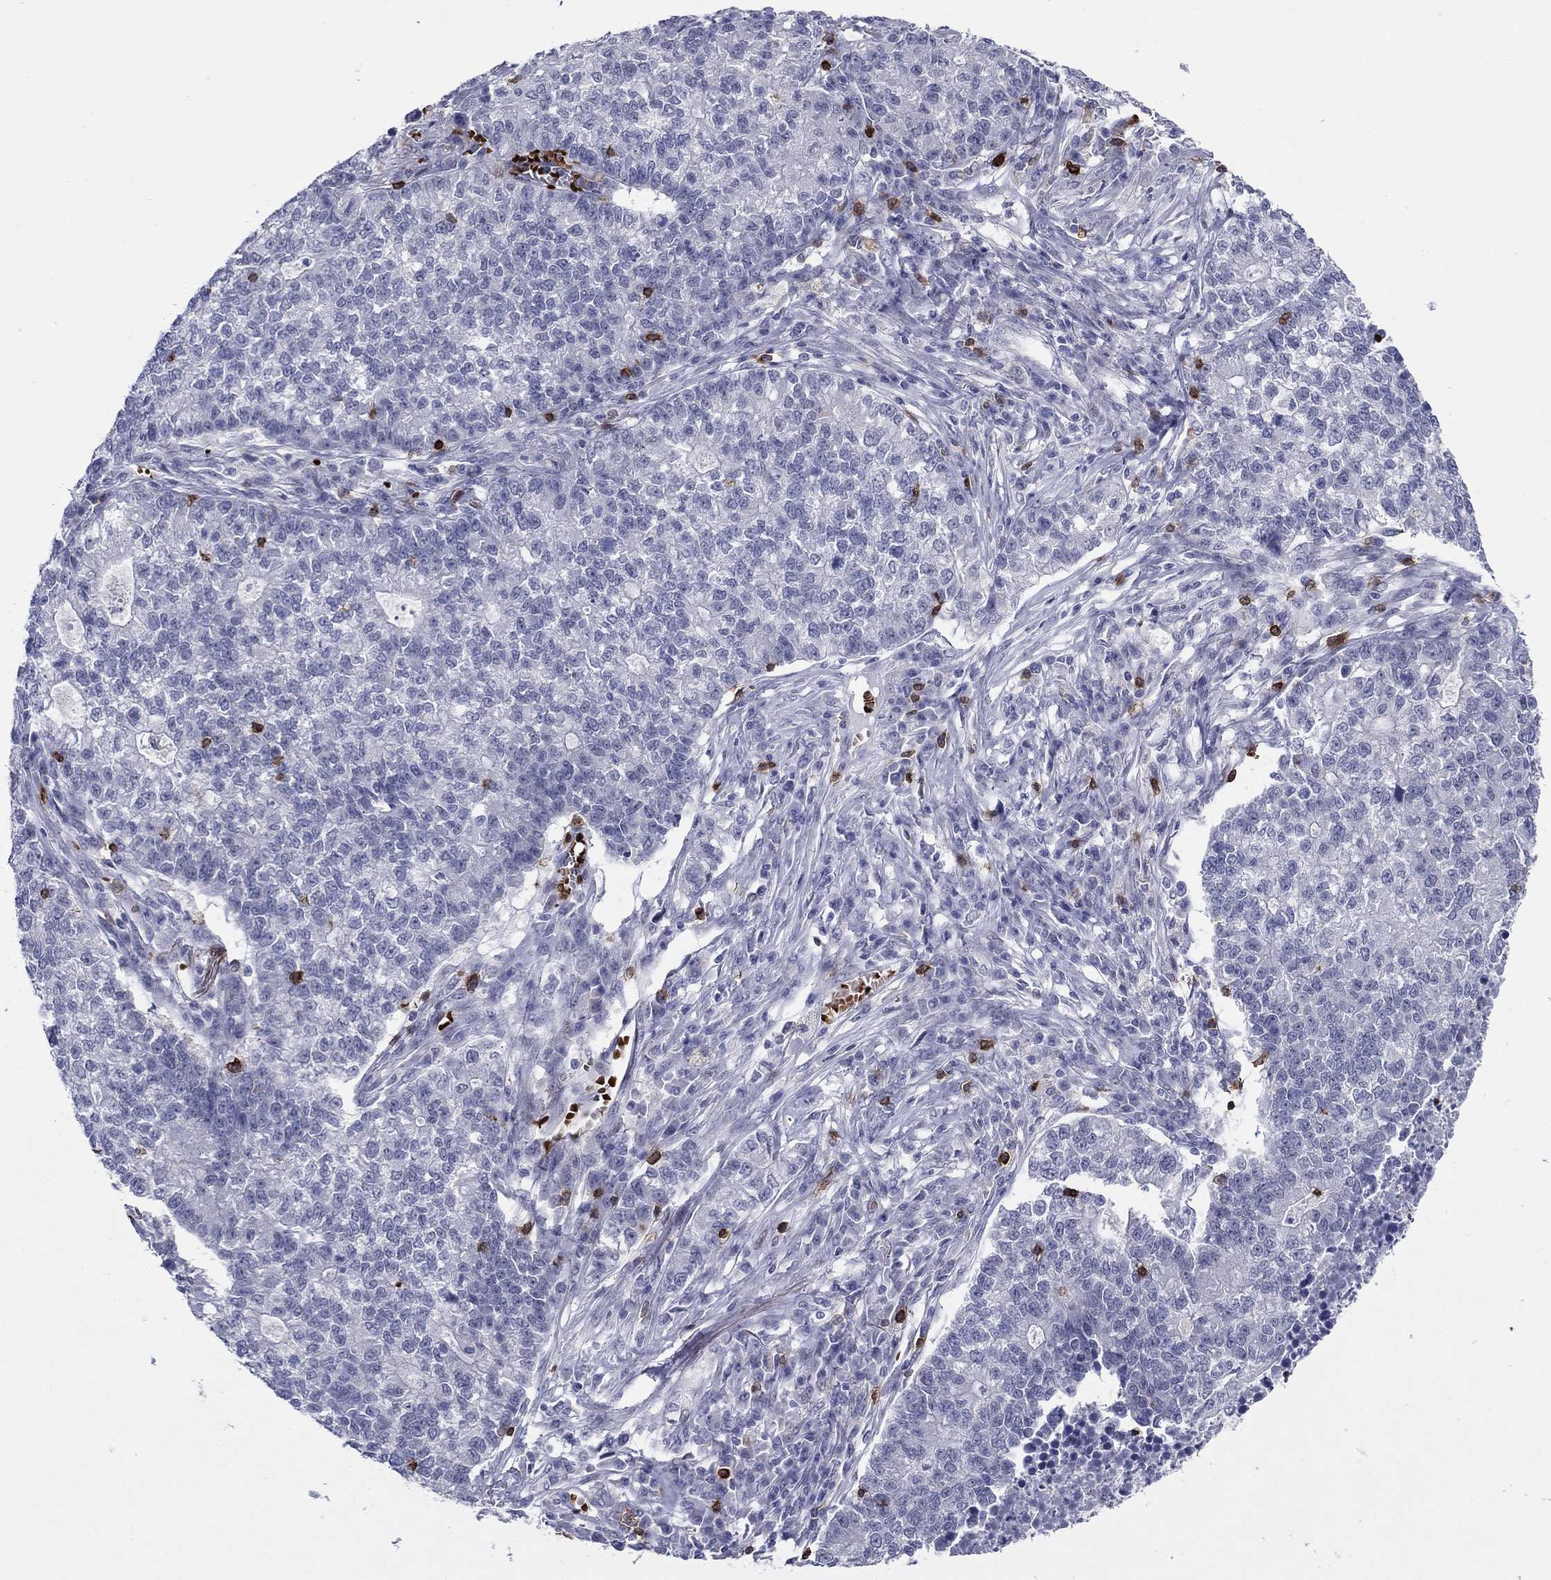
{"staining": {"intensity": "negative", "quantity": "none", "location": "none"}, "tissue": "lung cancer", "cell_type": "Tumor cells", "image_type": "cancer", "snomed": [{"axis": "morphology", "description": "Adenocarcinoma, NOS"}, {"axis": "topography", "description": "Lung"}], "caption": "Image shows no significant protein expression in tumor cells of adenocarcinoma (lung).", "gene": "ITGAE", "patient": {"sex": "male", "age": 57}}